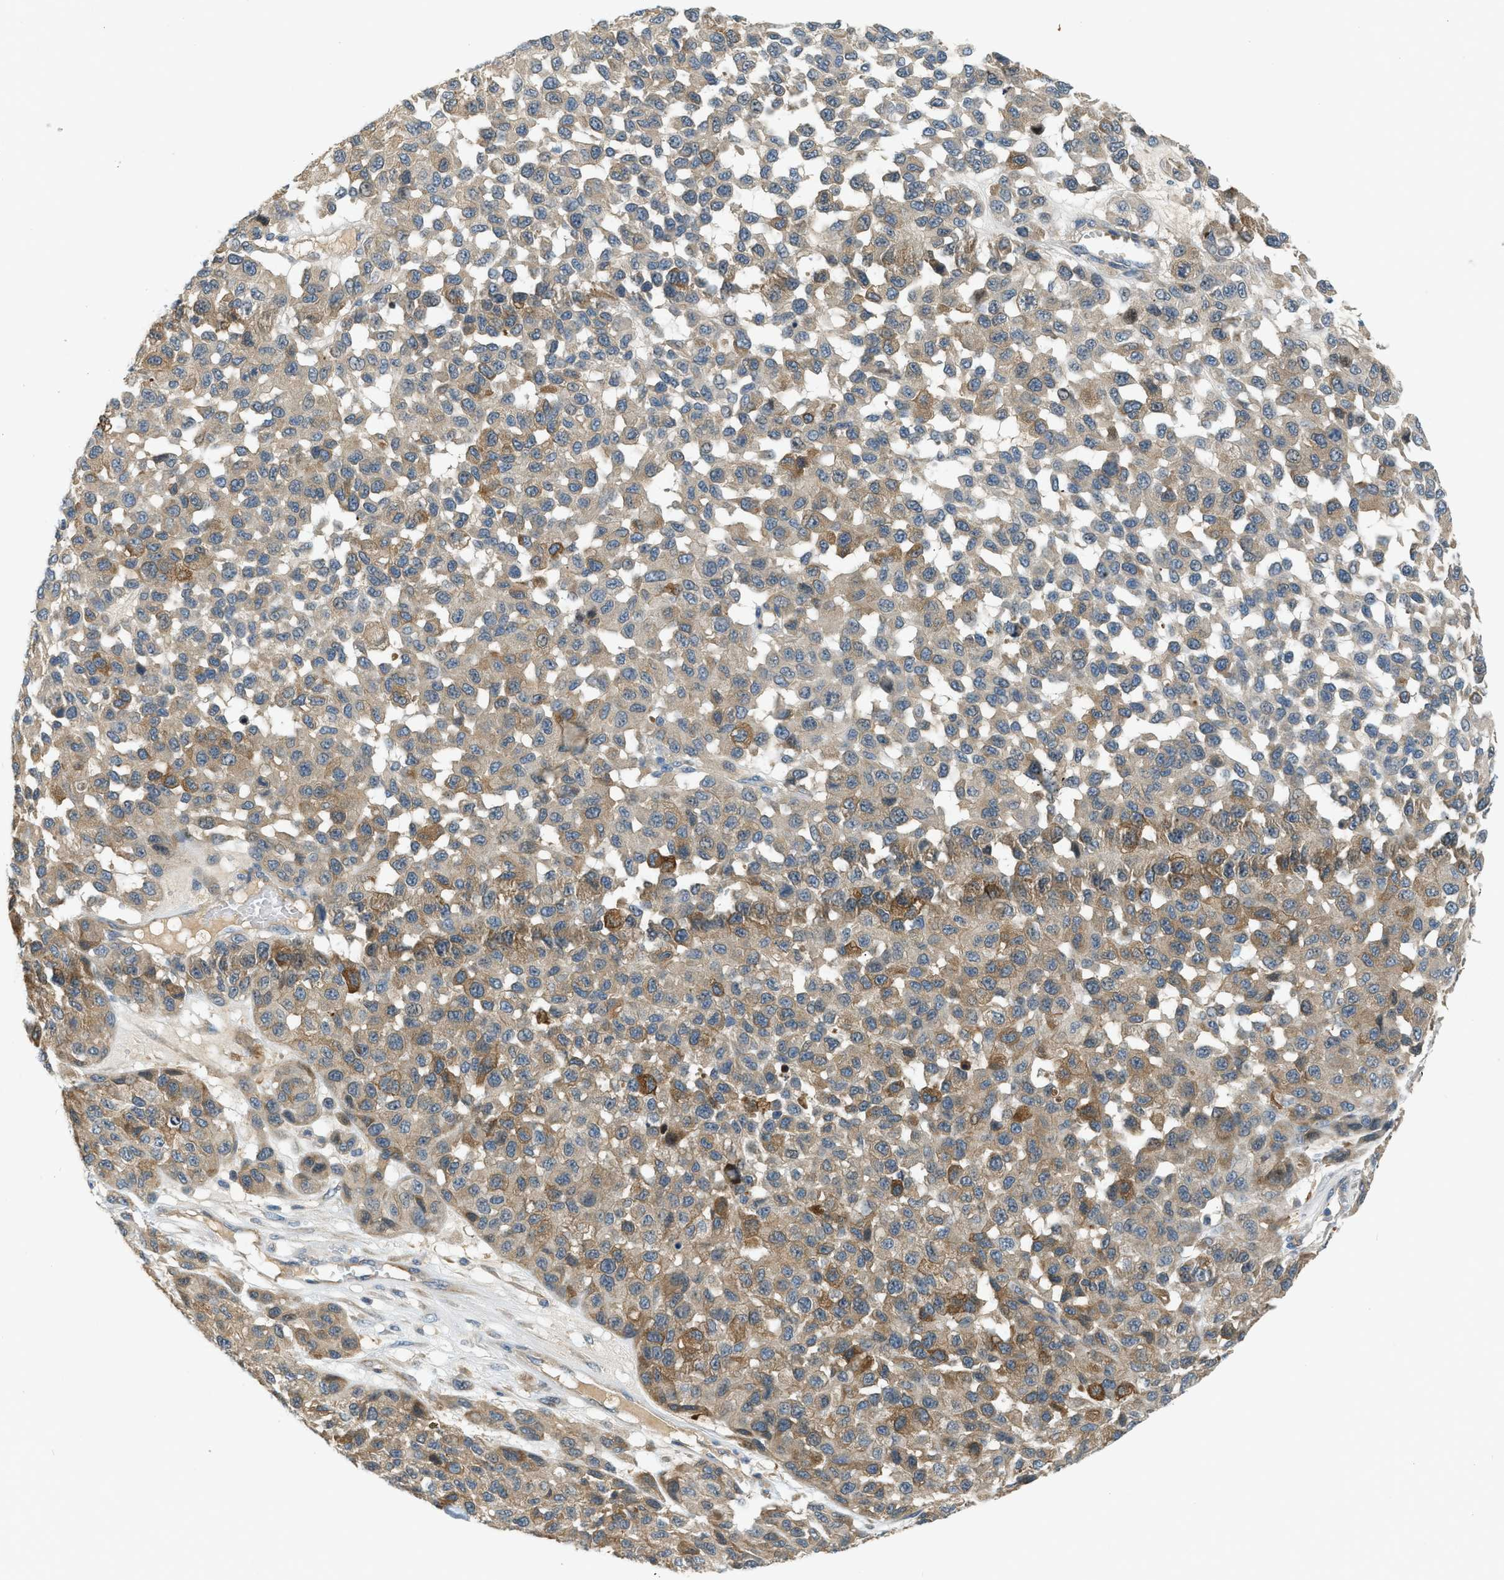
{"staining": {"intensity": "moderate", "quantity": "25%-75%", "location": "cytoplasmic/membranous"}, "tissue": "melanoma", "cell_type": "Tumor cells", "image_type": "cancer", "snomed": [{"axis": "morphology", "description": "Malignant melanoma, NOS"}, {"axis": "topography", "description": "Skin"}], "caption": "Immunohistochemistry (IHC) (DAB) staining of human malignant melanoma exhibits moderate cytoplasmic/membranous protein expression in about 25%-75% of tumor cells. Using DAB (brown) and hematoxylin (blue) stains, captured at high magnification using brightfield microscopy.", "gene": "NME8", "patient": {"sex": "male", "age": 62}}